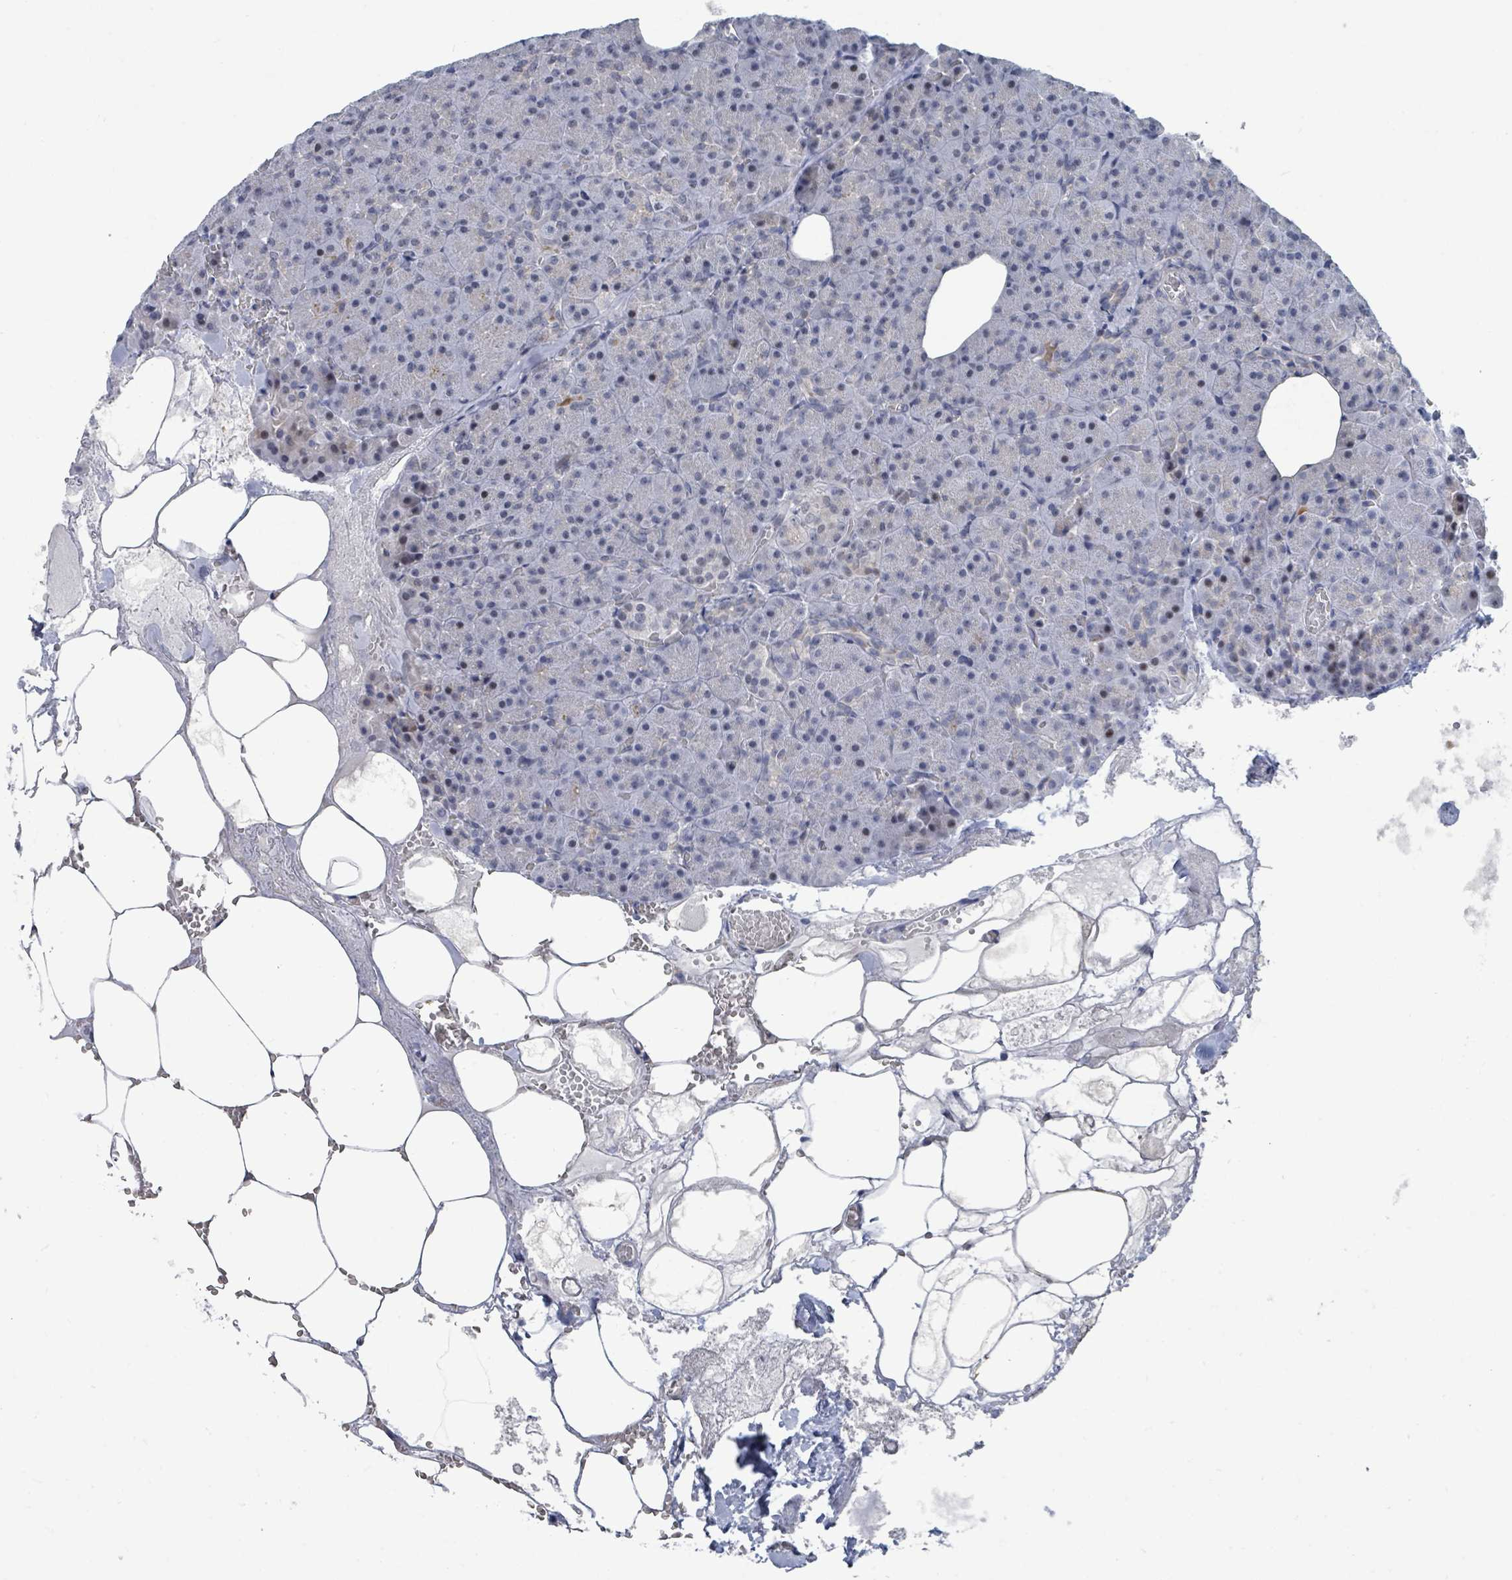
{"staining": {"intensity": "weak", "quantity": "25%-75%", "location": "cytoplasmic/membranous,nuclear"}, "tissue": "pancreas", "cell_type": "Exocrine glandular cells", "image_type": "normal", "snomed": [{"axis": "morphology", "description": "Normal tissue, NOS"}, {"axis": "topography", "description": "Pancreas"}], "caption": "Protein staining of normal pancreas shows weak cytoplasmic/membranous,nuclear positivity in about 25%-75% of exocrine glandular cells.", "gene": "CT45A10", "patient": {"sex": "female", "age": 74}}